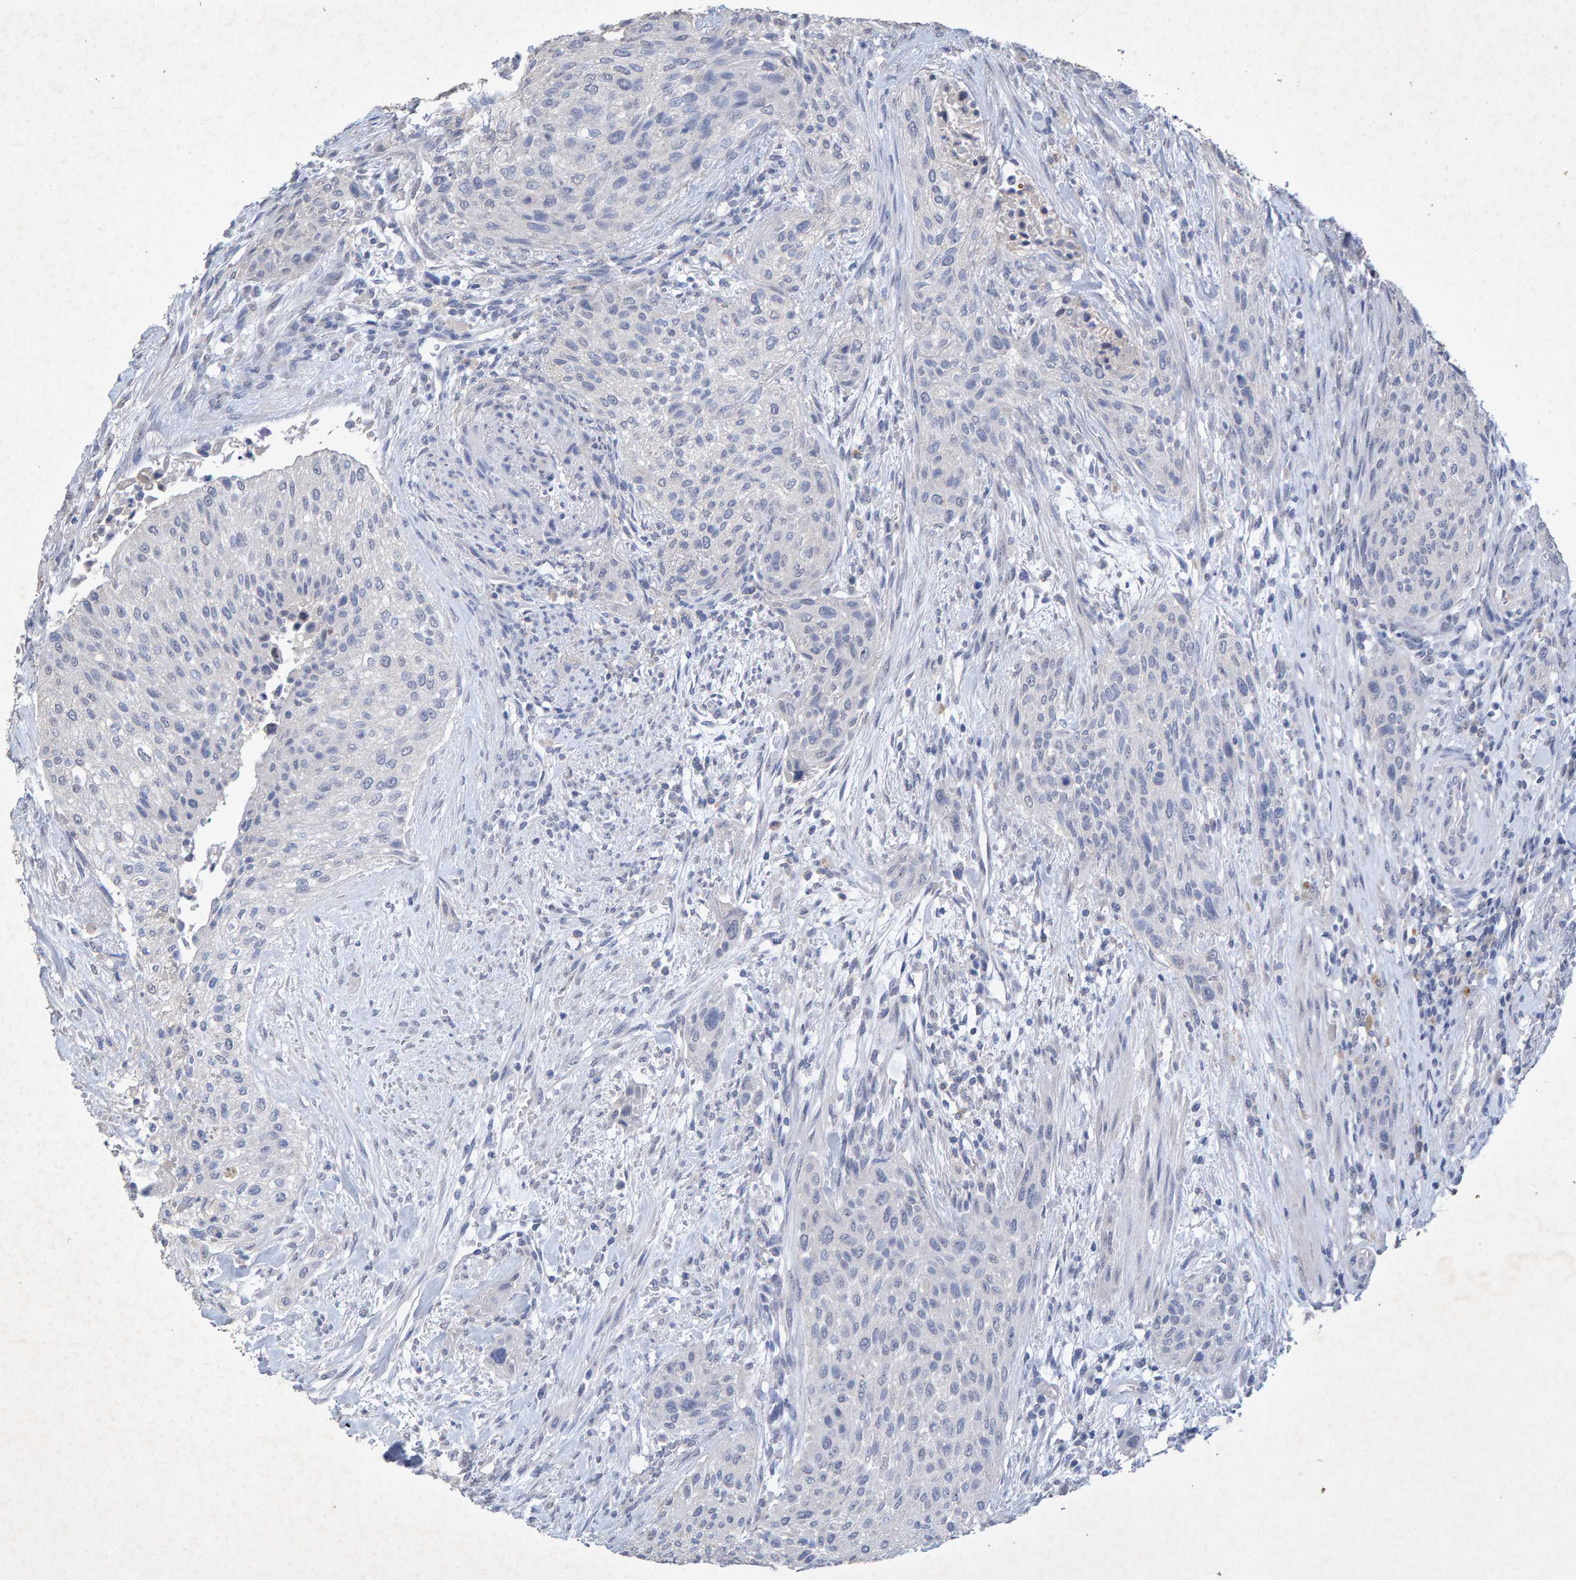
{"staining": {"intensity": "negative", "quantity": "none", "location": "none"}, "tissue": "urothelial cancer", "cell_type": "Tumor cells", "image_type": "cancer", "snomed": [{"axis": "morphology", "description": "Urothelial carcinoma, Low grade"}, {"axis": "morphology", "description": "Urothelial carcinoma, High grade"}, {"axis": "topography", "description": "Urinary bladder"}], "caption": "IHC of human urothelial cancer displays no staining in tumor cells.", "gene": "CTH", "patient": {"sex": "male", "age": 35}}